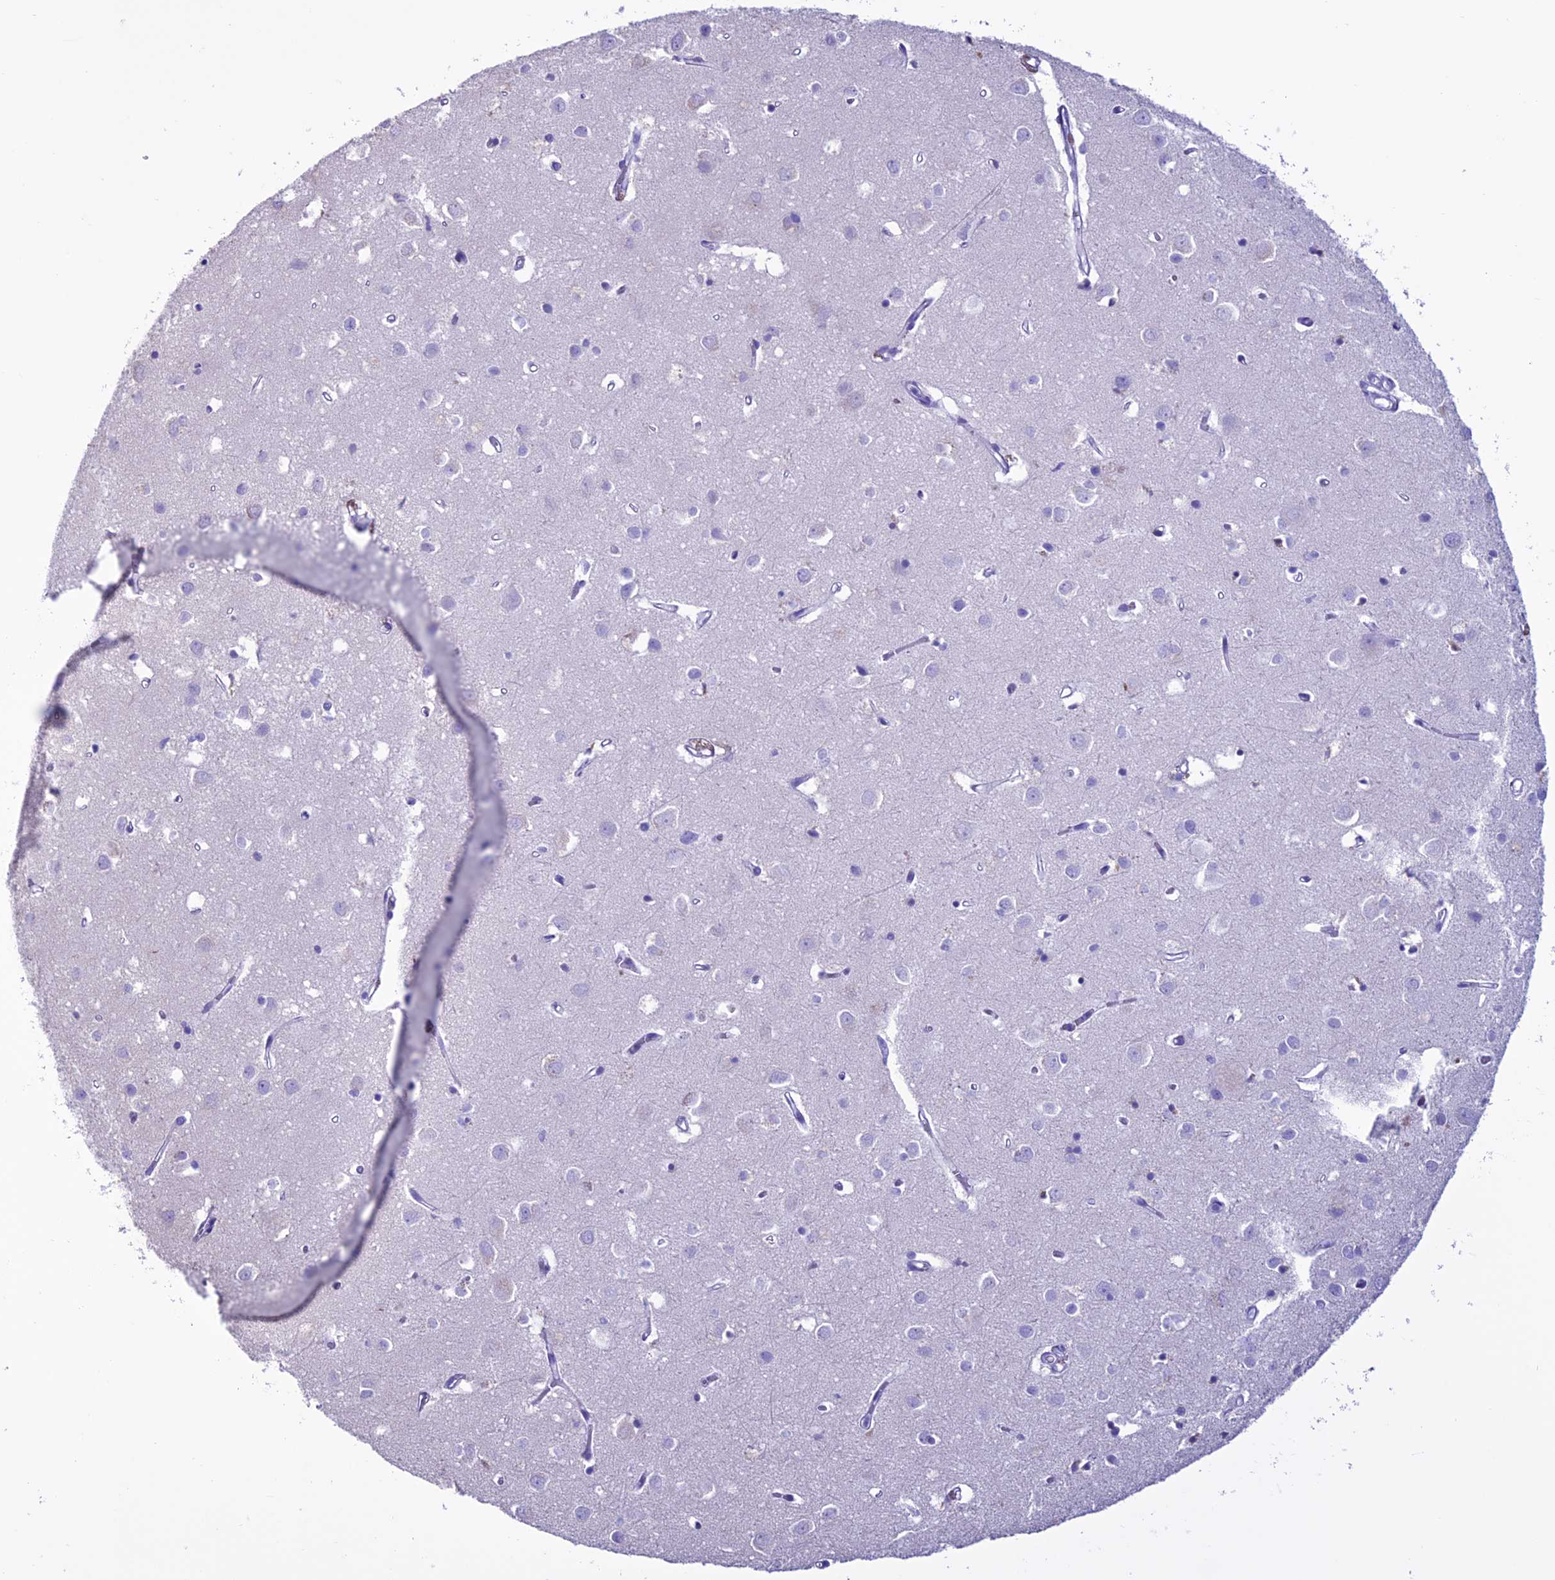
{"staining": {"intensity": "negative", "quantity": "none", "location": "none"}, "tissue": "cerebral cortex", "cell_type": "Endothelial cells", "image_type": "normal", "snomed": [{"axis": "morphology", "description": "Normal tissue, NOS"}, {"axis": "topography", "description": "Cerebral cortex"}], "caption": "Immunohistochemical staining of normal cerebral cortex displays no significant staining in endothelial cells.", "gene": "MZB1", "patient": {"sex": "female", "age": 64}}